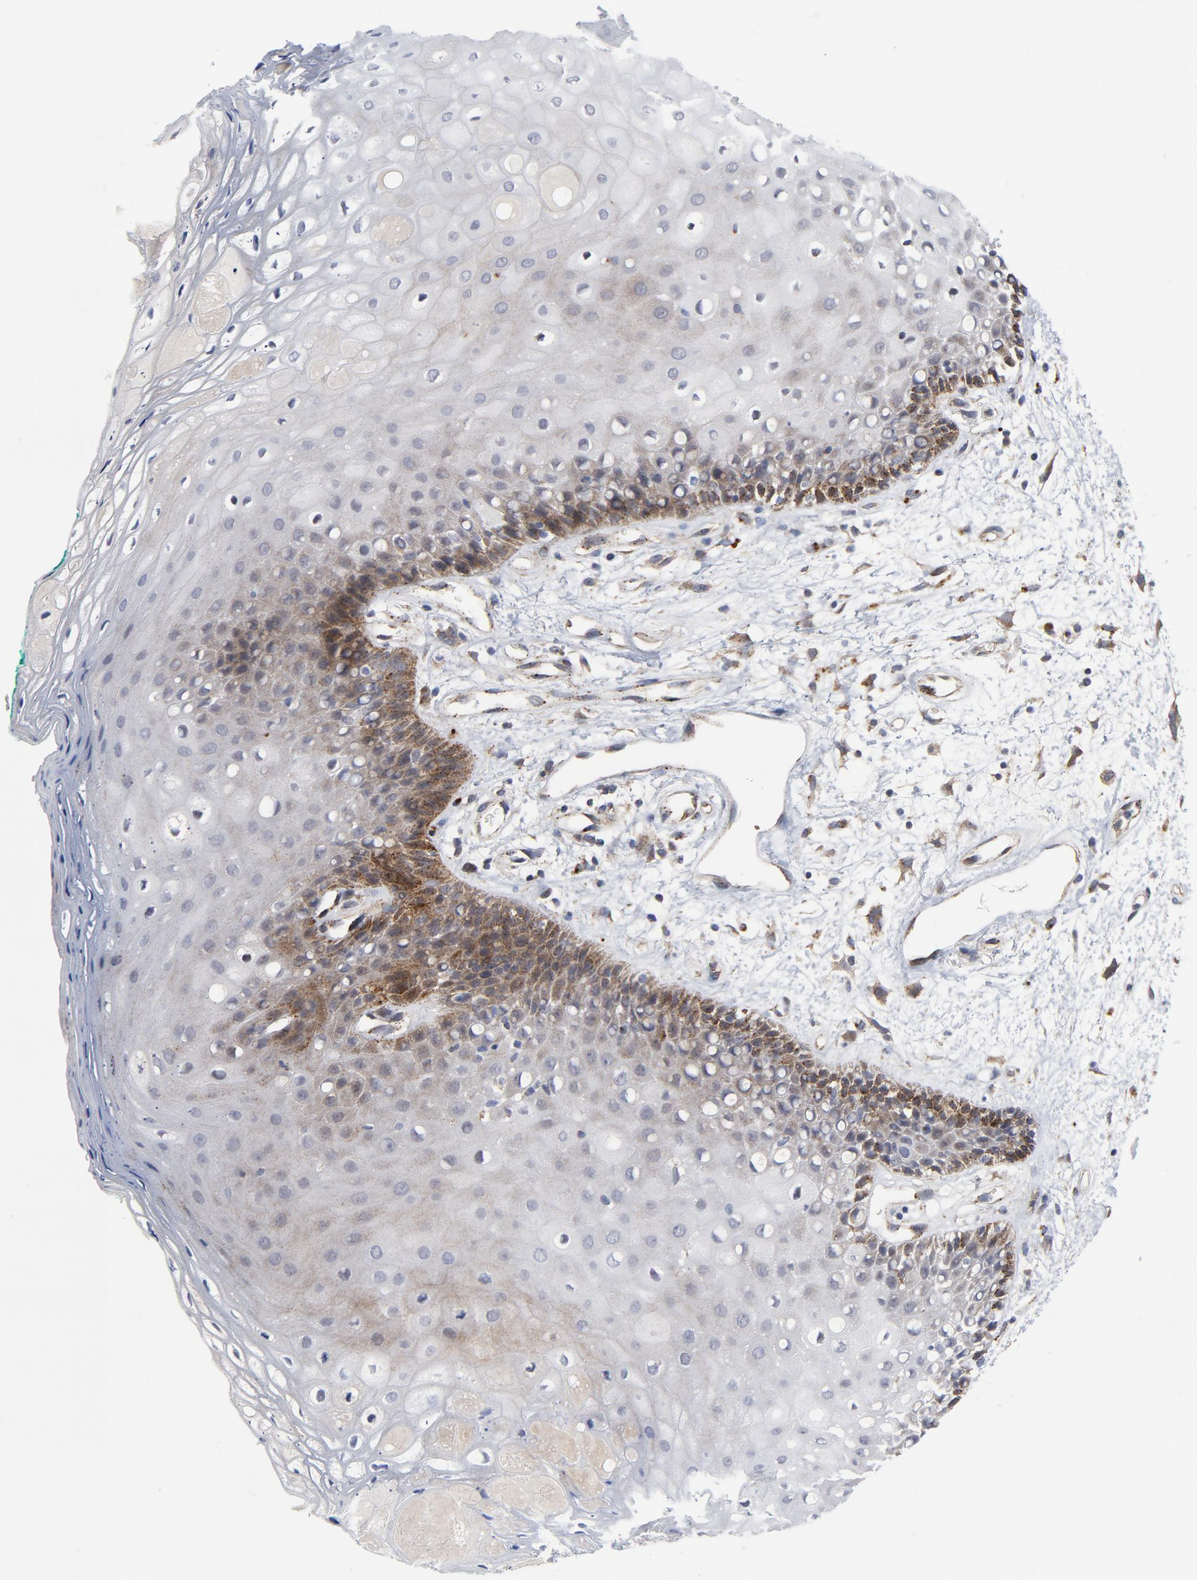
{"staining": {"intensity": "strong", "quantity": "<25%", "location": "cytoplasmic/membranous"}, "tissue": "oral mucosa", "cell_type": "Squamous epithelial cells", "image_type": "normal", "snomed": [{"axis": "morphology", "description": "Normal tissue, NOS"}, {"axis": "morphology", "description": "Squamous cell carcinoma, NOS"}, {"axis": "topography", "description": "Skeletal muscle"}, {"axis": "topography", "description": "Oral tissue"}, {"axis": "topography", "description": "Head-Neck"}], "caption": "Immunohistochemistry micrograph of normal oral mucosa: oral mucosa stained using immunohistochemistry reveals medium levels of strong protein expression localized specifically in the cytoplasmic/membranous of squamous epithelial cells, appearing as a cytoplasmic/membranous brown color.", "gene": "AKT2", "patient": {"sex": "female", "age": 84}}